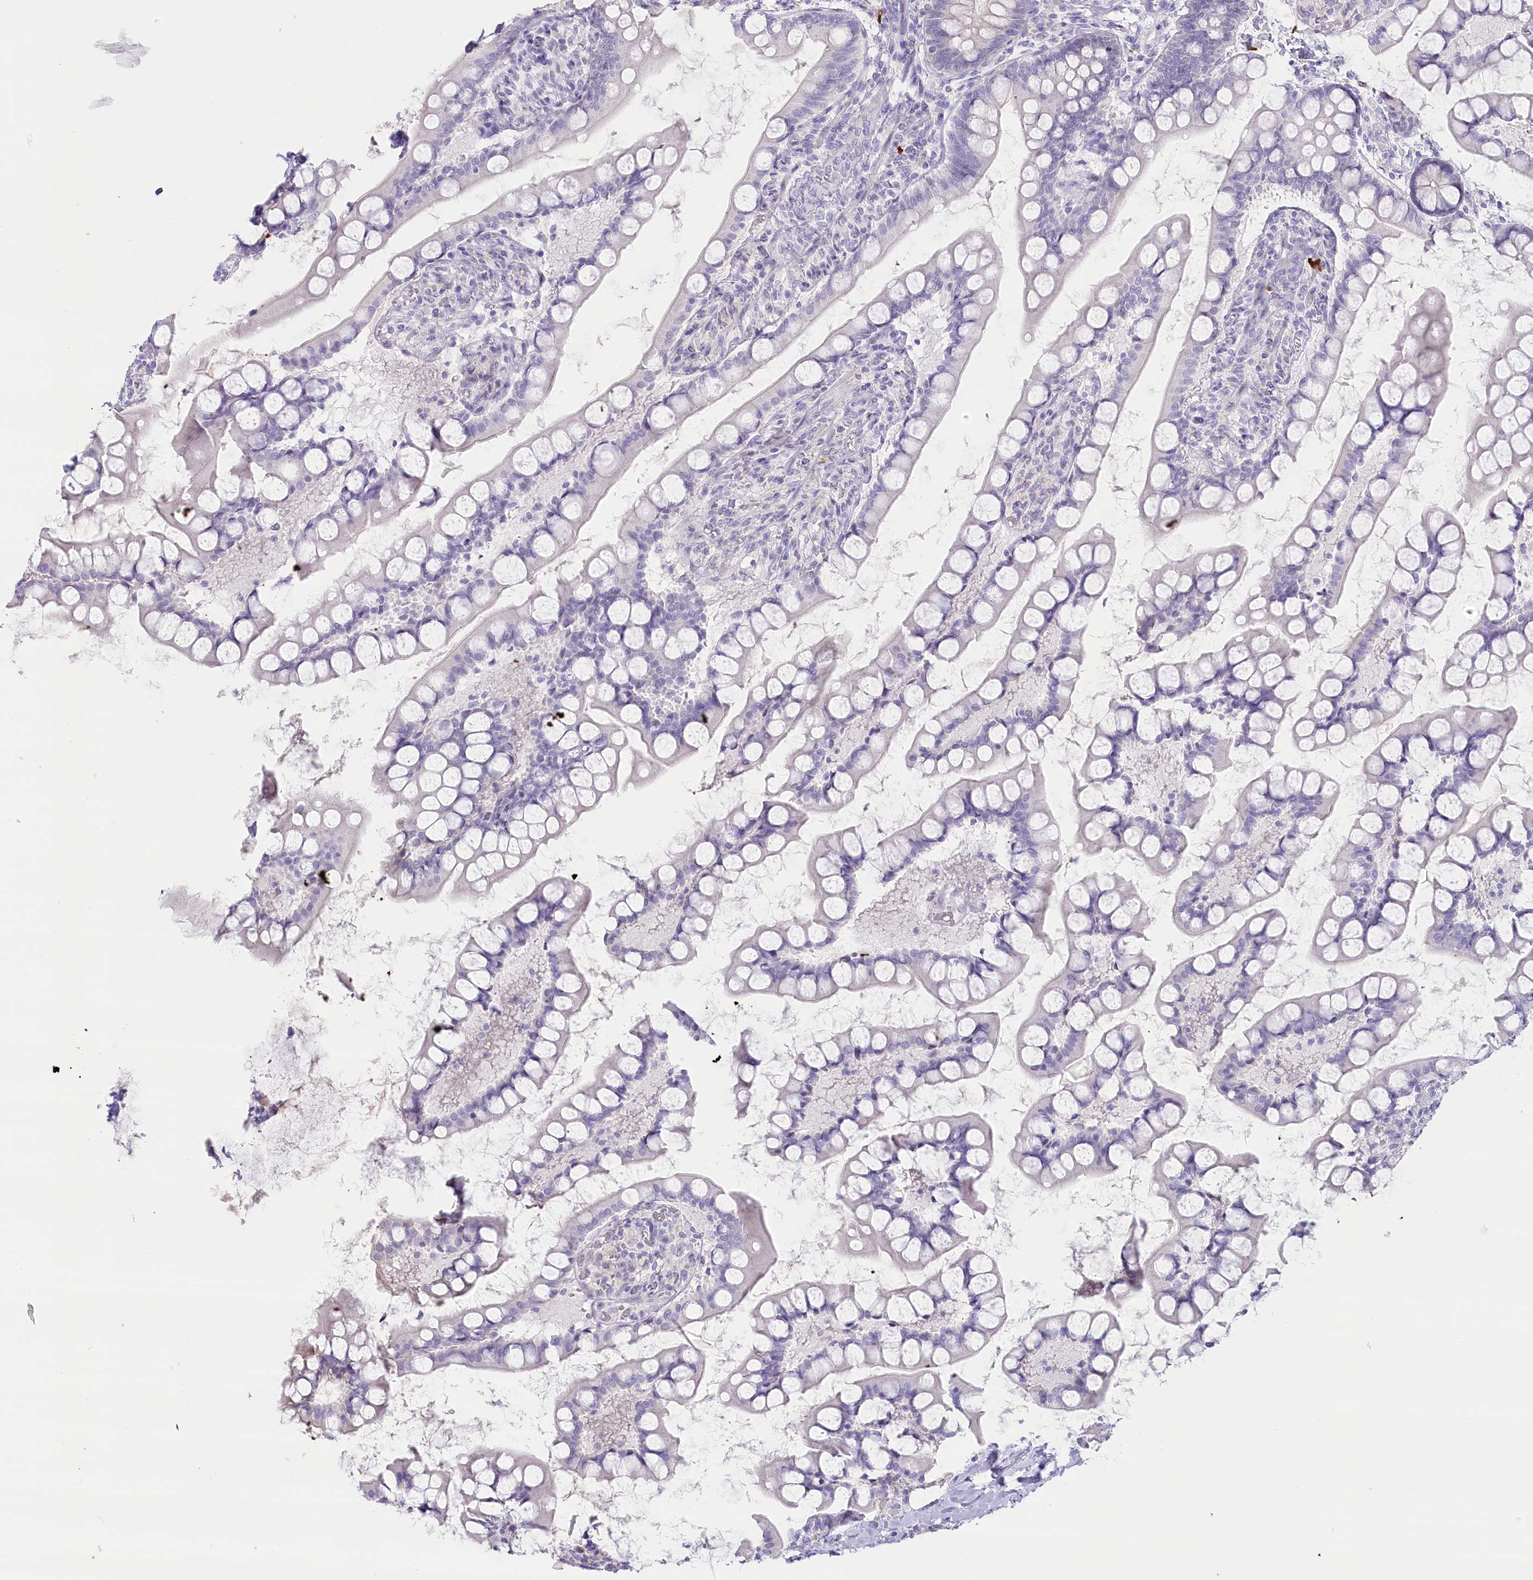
{"staining": {"intensity": "negative", "quantity": "none", "location": "none"}, "tissue": "small intestine", "cell_type": "Glandular cells", "image_type": "normal", "snomed": [{"axis": "morphology", "description": "Normal tissue, NOS"}, {"axis": "topography", "description": "Small intestine"}], "caption": "A high-resolution image shows IHC staining of unremarkable small intestine, which displays no significant positivity in glandular cells.", "gene": "MYOZ1", "patient": {"sex": "male", "age": 52}}